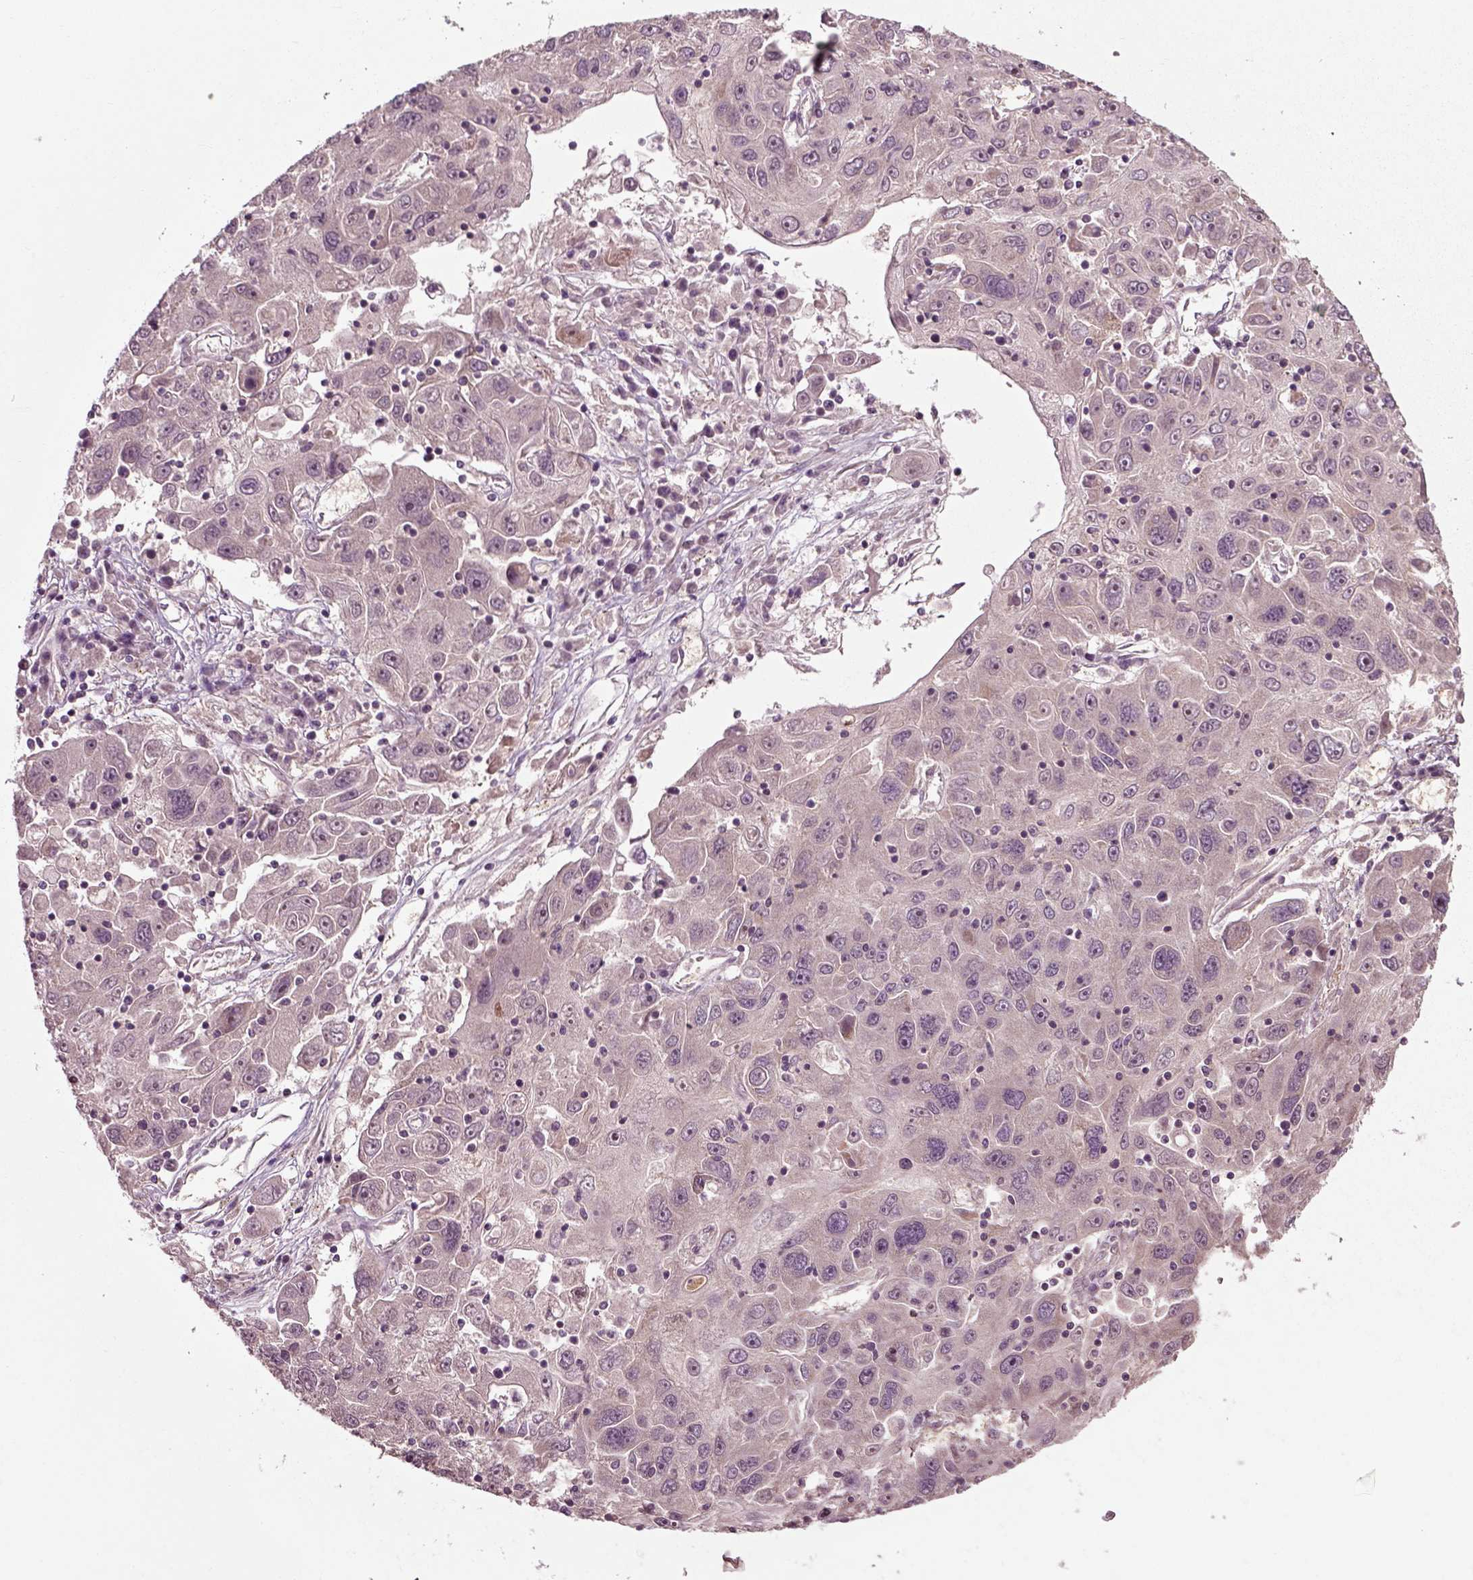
{"staining": {"intensity": "negative", "quantity": "none", "location": "none"}, "tissue": "stomach cancer", "cell_type": "Tumor cells", "image_type": "cancer", "snomed": [{"axis": "morphology", "description": "Adenocarcinoma, NOS"}, {"axis": "topography", "description": "Stomach"}], "caption": "Human adenocarcinoma (stomach) stained for a protein using immunohistochemistry demonstrates no positivity in tumor cells.", "gene": "PLCD3", "patient": {"sex": "male", "age": 56}}